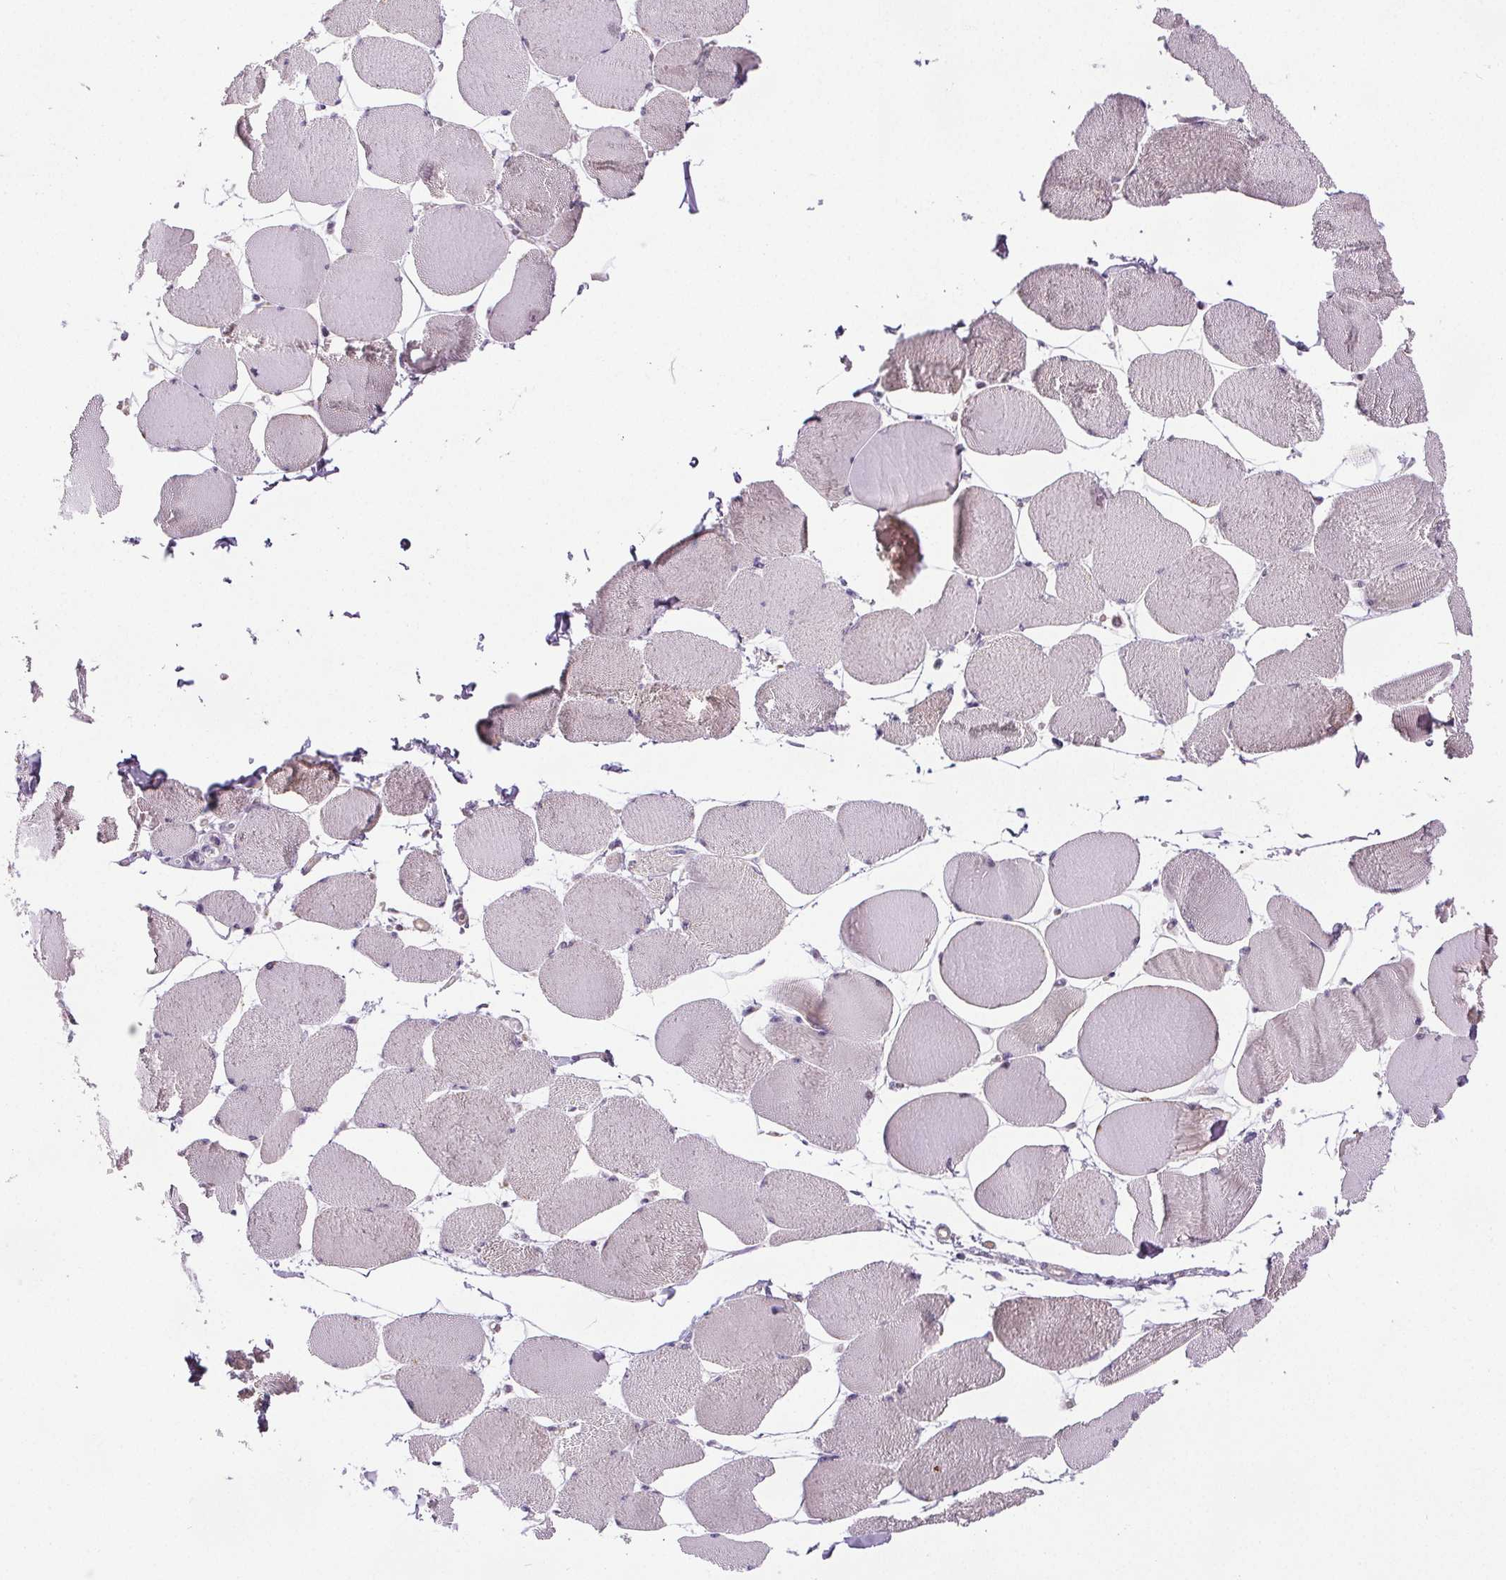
{"staining": {"intensity": "weak", "quantity": "25%-75%", "location": "cytoplasmic/membranous"}, "tissue": "skeletal muscle", "cell_type": "Myocytes", "image_type": "normal", "snomed": [{"axis": "morphology", "description": "Normal tissue, NOS"}, {"axis": "topography", "description": "Skeletal muscle"}], "caption": "Protein analysis of benign skeletal muscle reveals weak cytoplasmic/membranous staining in about 25%-75% of myocytes.", "gene": "SUCLA2", "patient": {"sex": "female", "age": 75}}